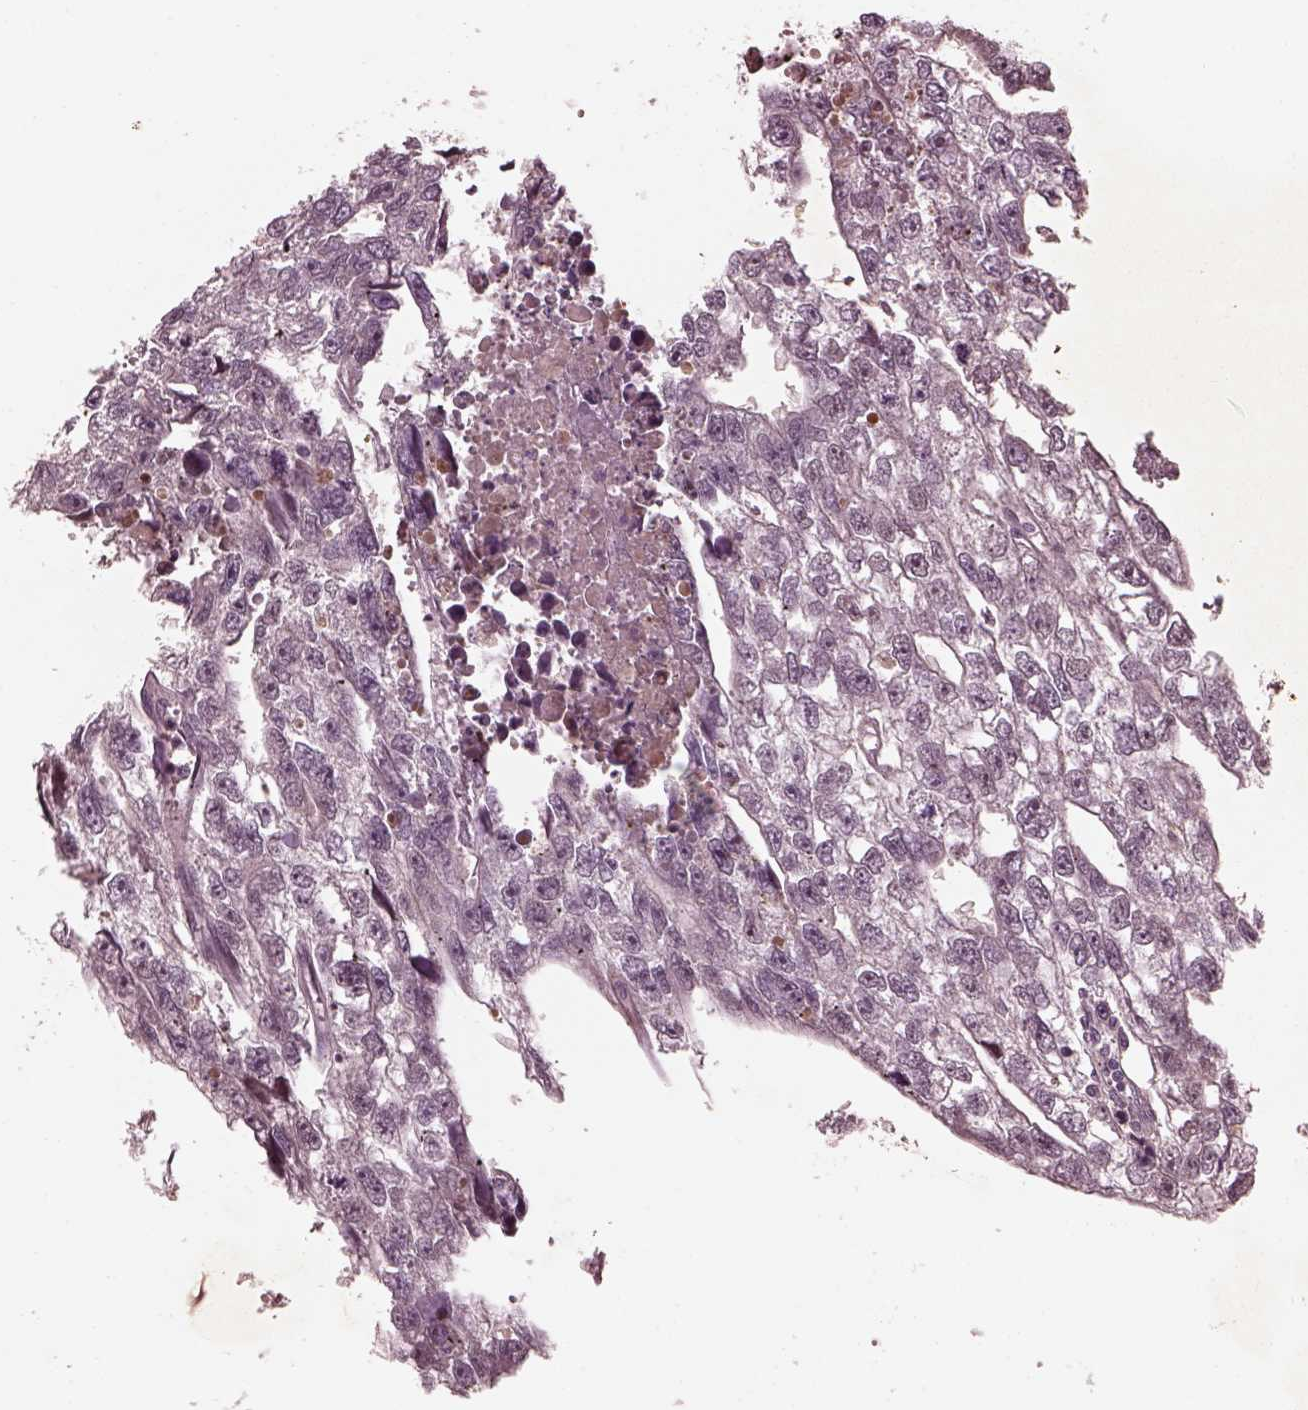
{"staining": {"intensity": "negative", "quantity": "none", "location": "none"}, "tissue": "testis cancer", "cell_type": "Tumor cells", "image_type": "cancer", "snomed": [{"axis": "morphology", "description": "Carcinoma, Embryonal, NOS"}, {"axis": "morphology", "description": "Teratoma, malignant, NOS"}, {"axis": "topography", "description": "Testis"}], "caption": "There is no significant positivity in tumor cells of embryonal carcinoma (testis). The staining is performed using DAB brown chromogen with nuclei counter-stained in using hematoxylin.", "gene": "EFEMP1", "patient": {"sex": "male", "age": 44}}